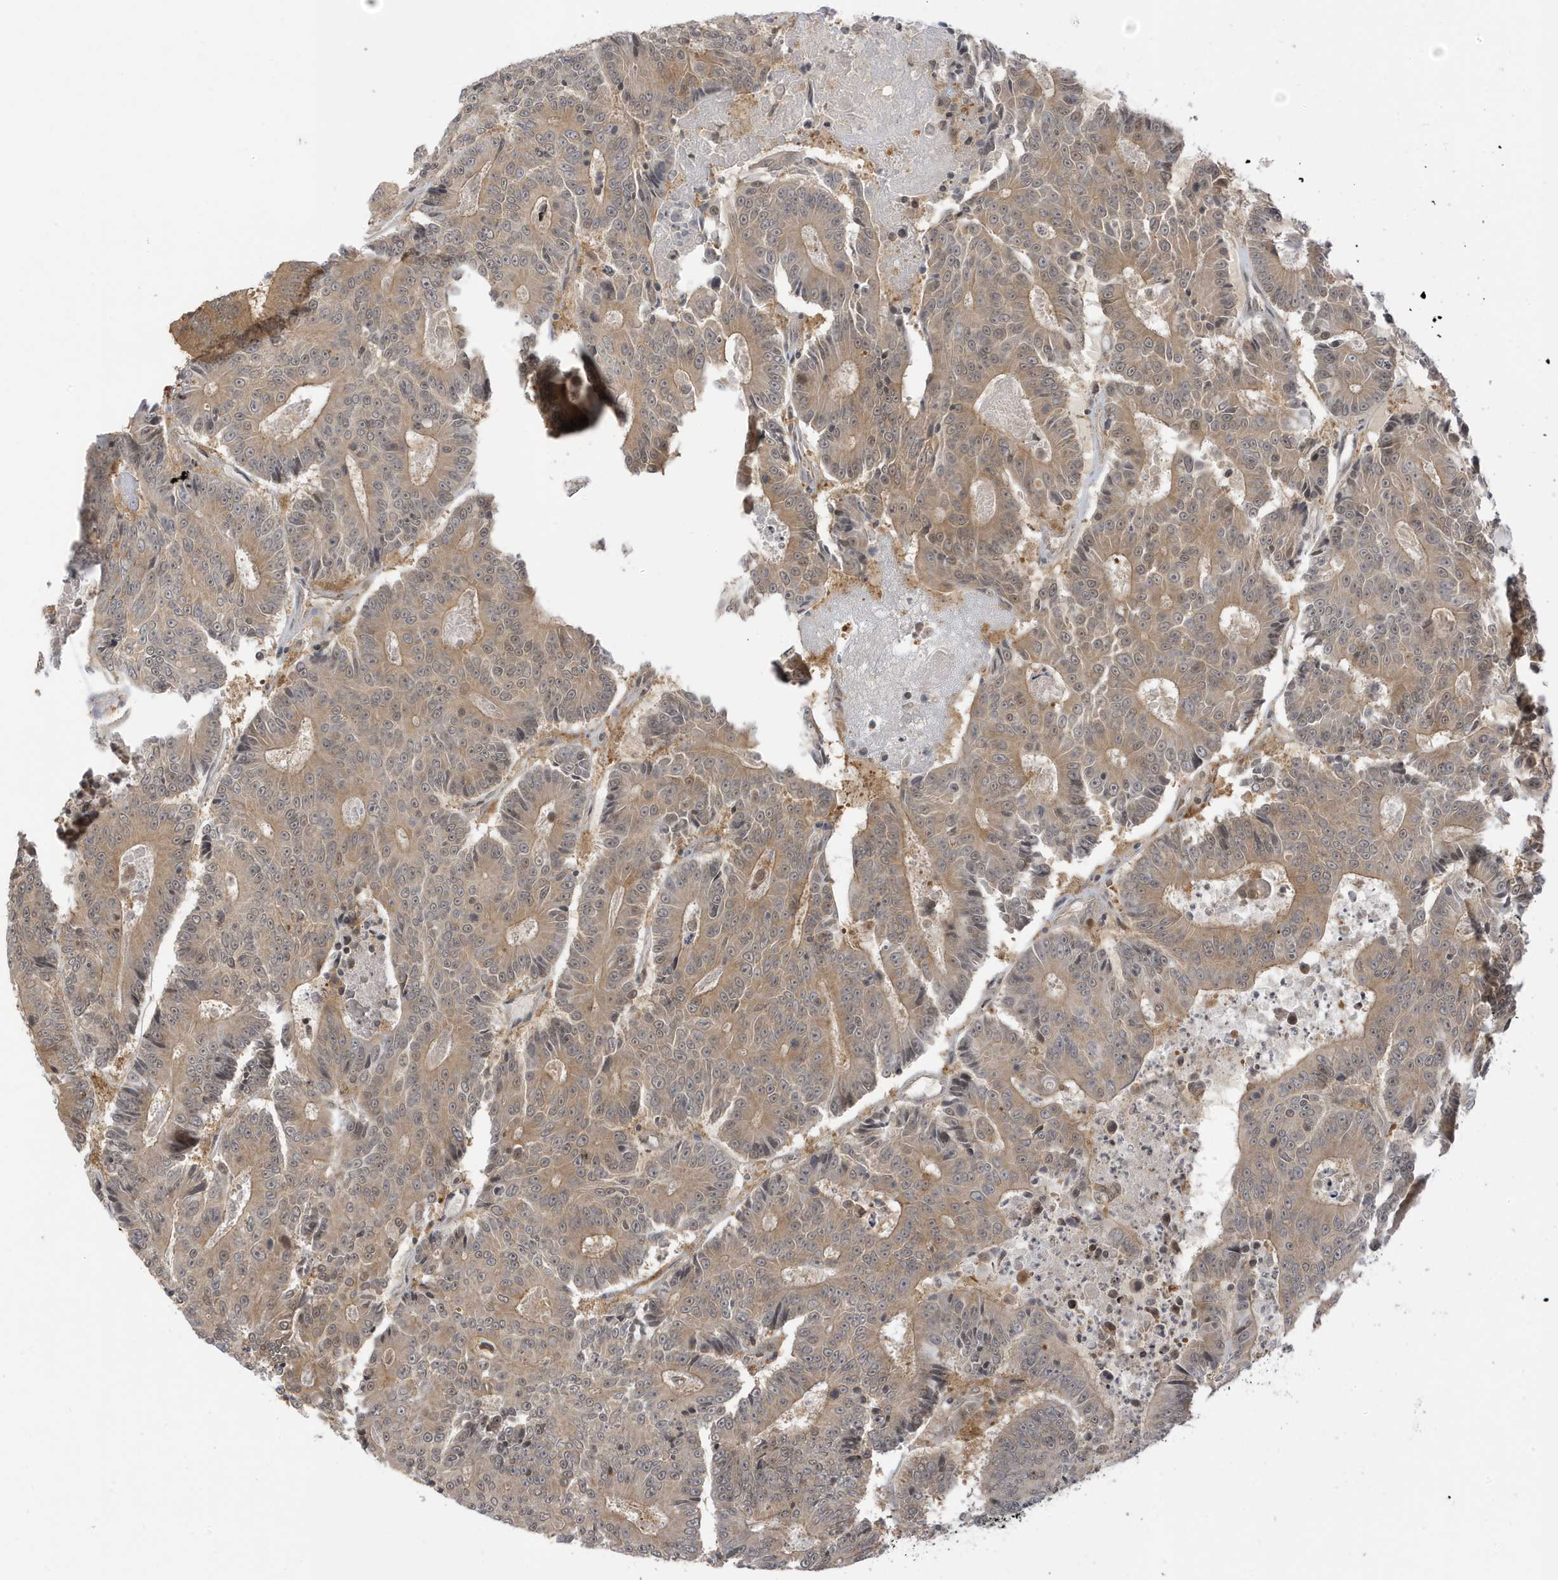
{"staining": {"intensity": "moderate", "quantity": ">75%", "location": "cytoplasmic/membranous,nuclear"}, "tissue": "colorectal cancer", "cell_type": "Tumor cells", "image_type": "cancer", "snomed": [{"axis": "morphology", "description": "Adenocarcinoma, NOS"}, {"axis": "topography", "description": "Colon"}], "caption": "Immunohistochemistry (IHC) of colorectal adenocarcinoma demonstrates medium levels of moderate cytoplasmic/membranous and nuclear staining in approximately >75% of tumor cells.", "gene": "TAB3", "patient": {"sex": "male", "age": 83}}